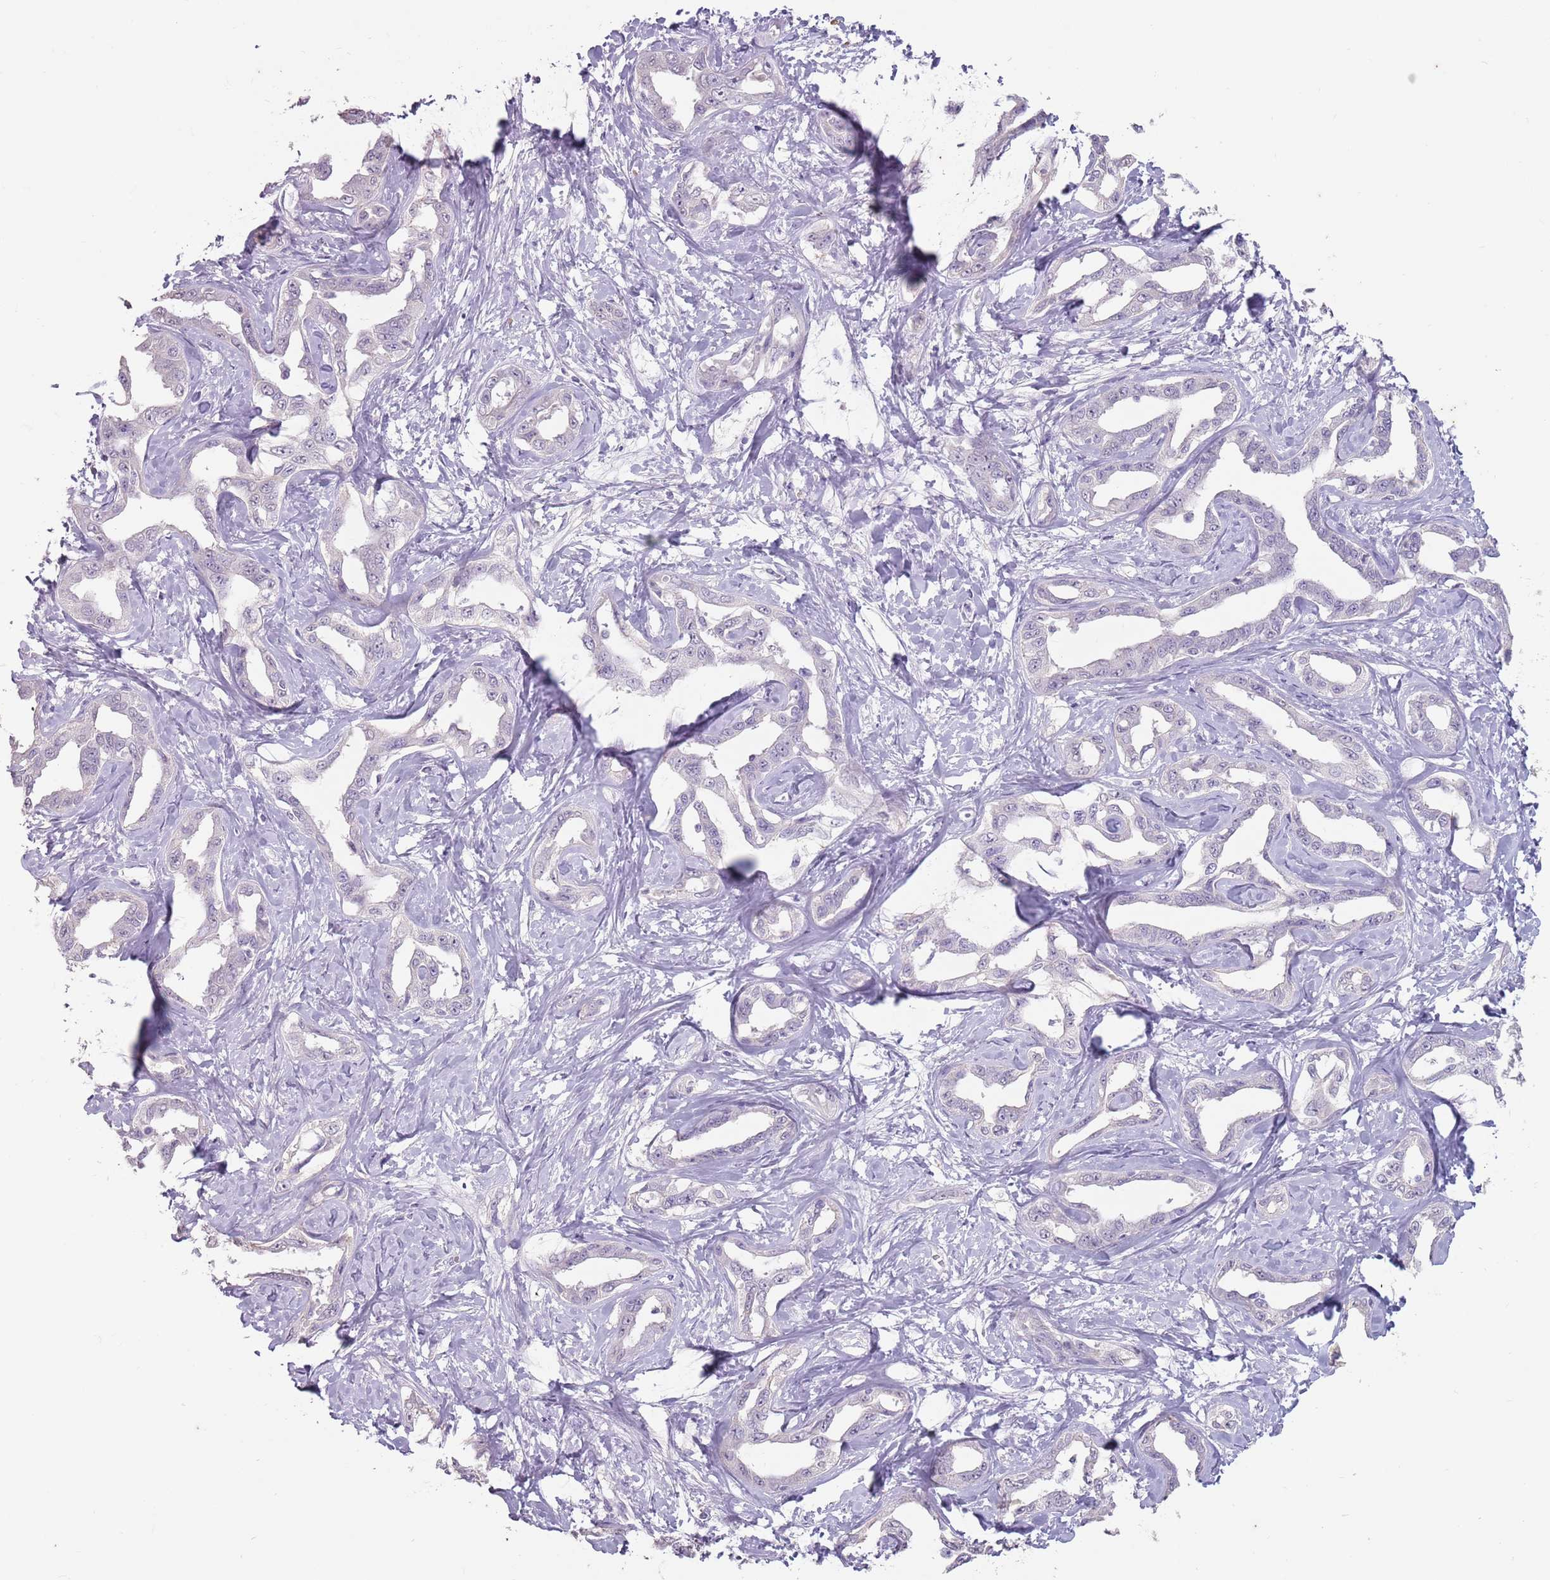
{"staining": {"intensity": "negative", "quantity": "none", "location": "none"}, "tissue": "liver cancer", "cell_type": "Tumor cells", "image_type": "cancer", "snomed": [{"axis": "morphology", "description": "Cholangiocarcinoma"}, {"axis": "topography", "description": "Liver"}], "caption": "The IHC histopathology image has no significant expression in tumor cells of liver cancer (cholangiocarcinoma) tissue.", "gene": "STYK1", "patient": {"sex": "male", "age": 59}}